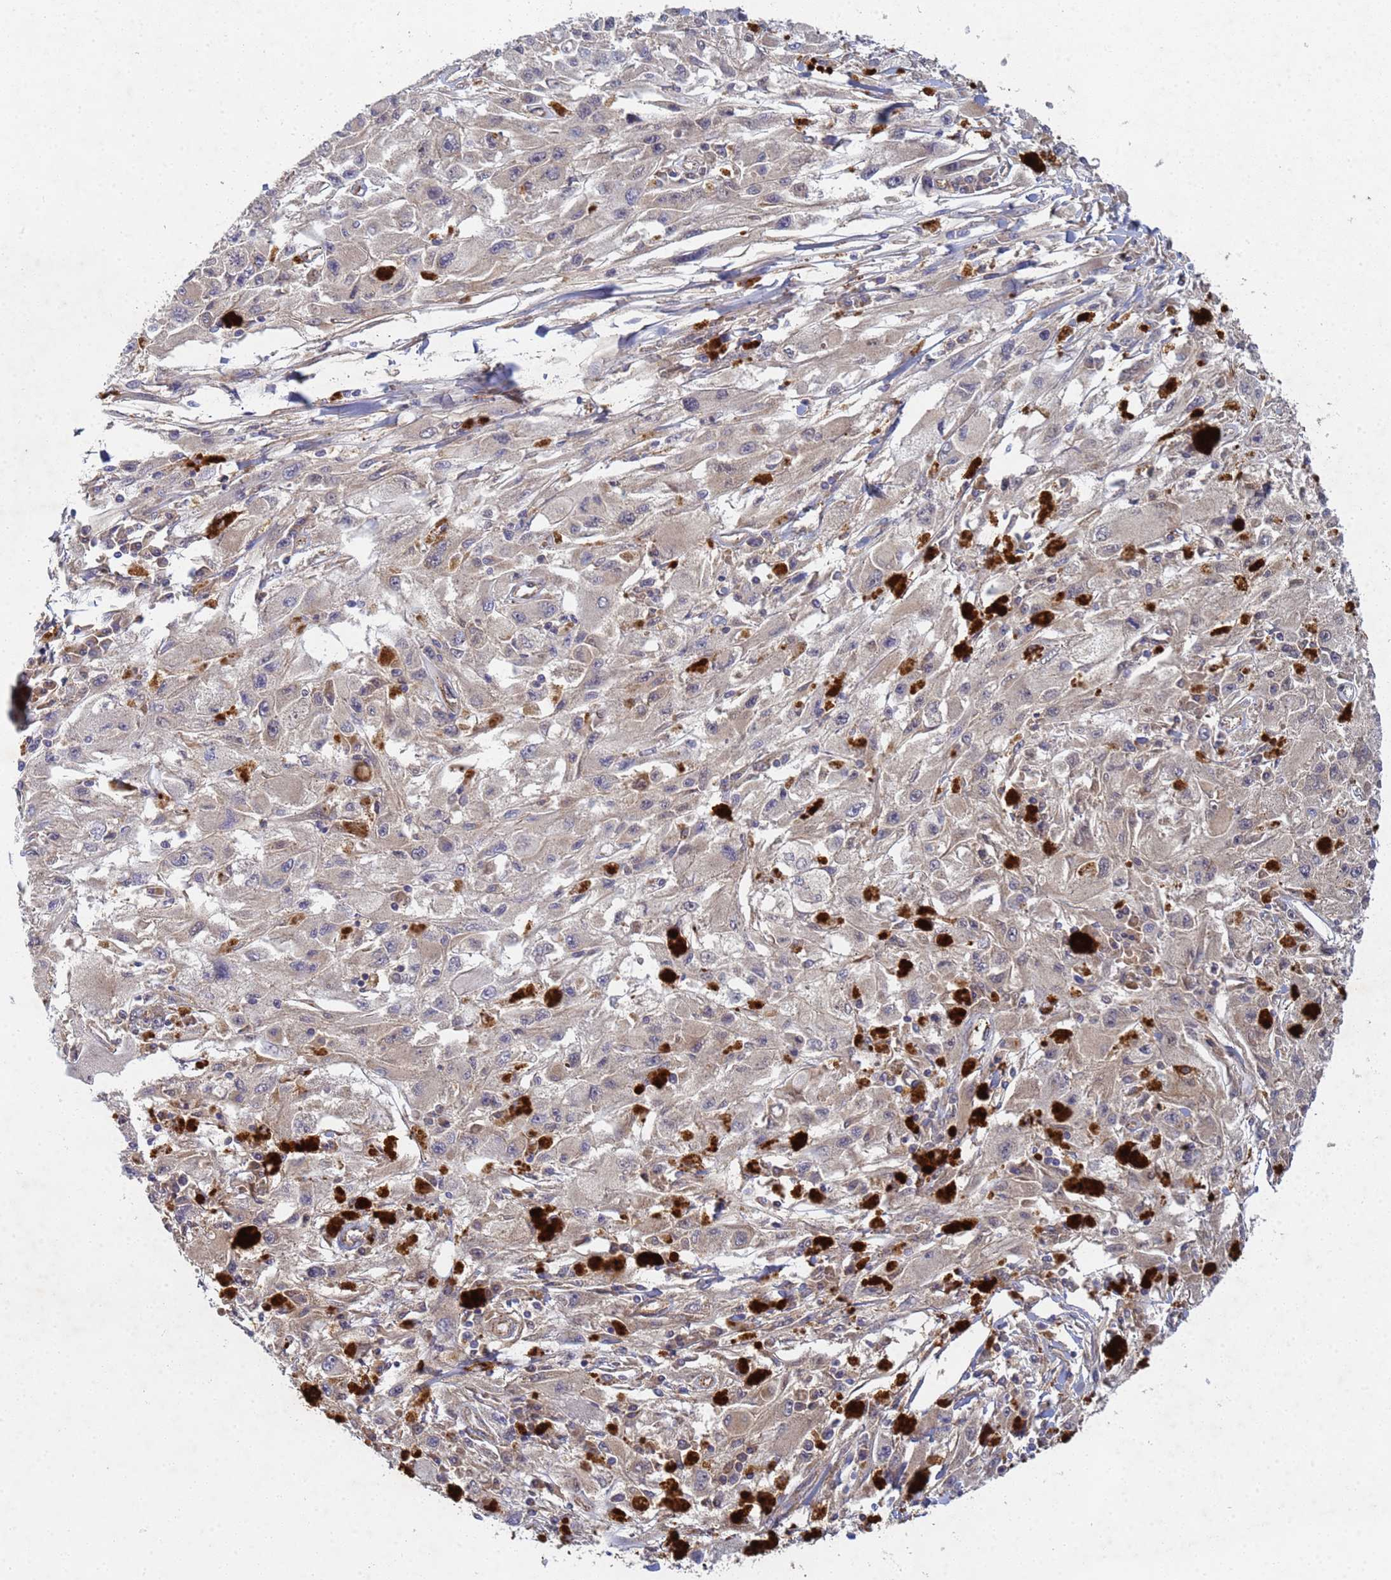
{"staining": {"intensity": "weak", "quantity": "<25%", "location": "cytoplasmic/membranous"}, "tissue": "melanoma", "cell_type": "Tumor cells", "image_type": "cancer", "snomed": [{"axis": "morphology", "description": "Malignant melanoma, Metastatic site"}, {"axis": "topography", "description": "Skin"}], "caption": "Human malignant melanoma (metastatic site) stained for a protein using immunohistochemistry shows no positivity in tumor cells.", "gene": "C8orf34", "patient": {"sex": "male", "age": 53}}